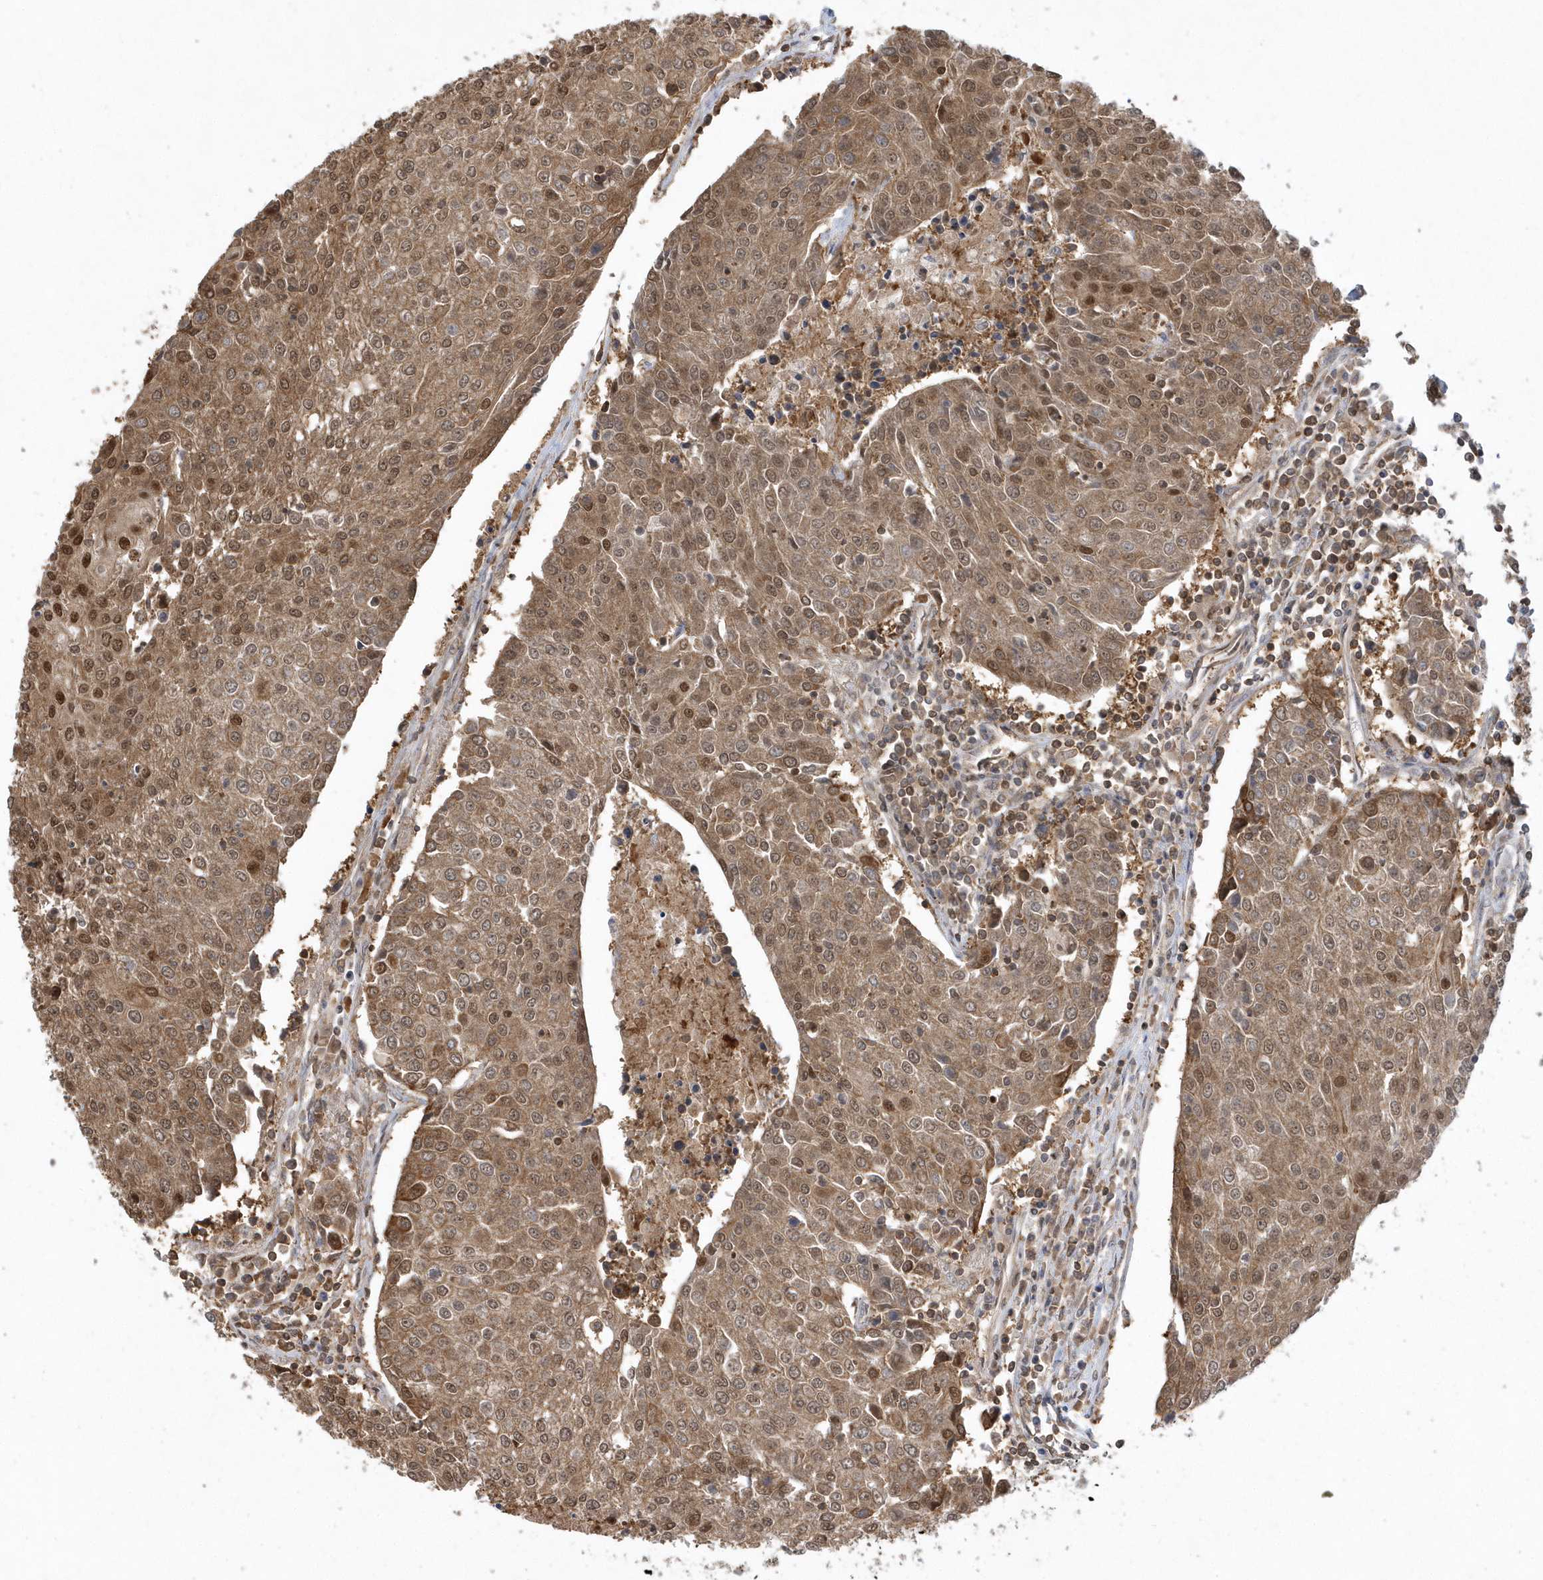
{"staining": {"intensity": "moderate", "quantity": ">75%", "location": "cytoplasmic/membranous,nuclear"}, "tissue": "urothelial cancer", "cell_type": "Tumor cells", "image_type": "cancer", "snomed": [{"axis": "morphology", "description": "Urothelial carcinoma, High grade"}, {"axis": "topography", "description": "Urinary bladder"}], "caption": "Brown immunohistochemical staining in human high-grade urothelial carcinoma reveals moderate cytoplasmic/membranous and nuclear expression in about >75% of tumor cells.", "gene": "ACYP1", "patient": {"sex": "female", "age": 85}}